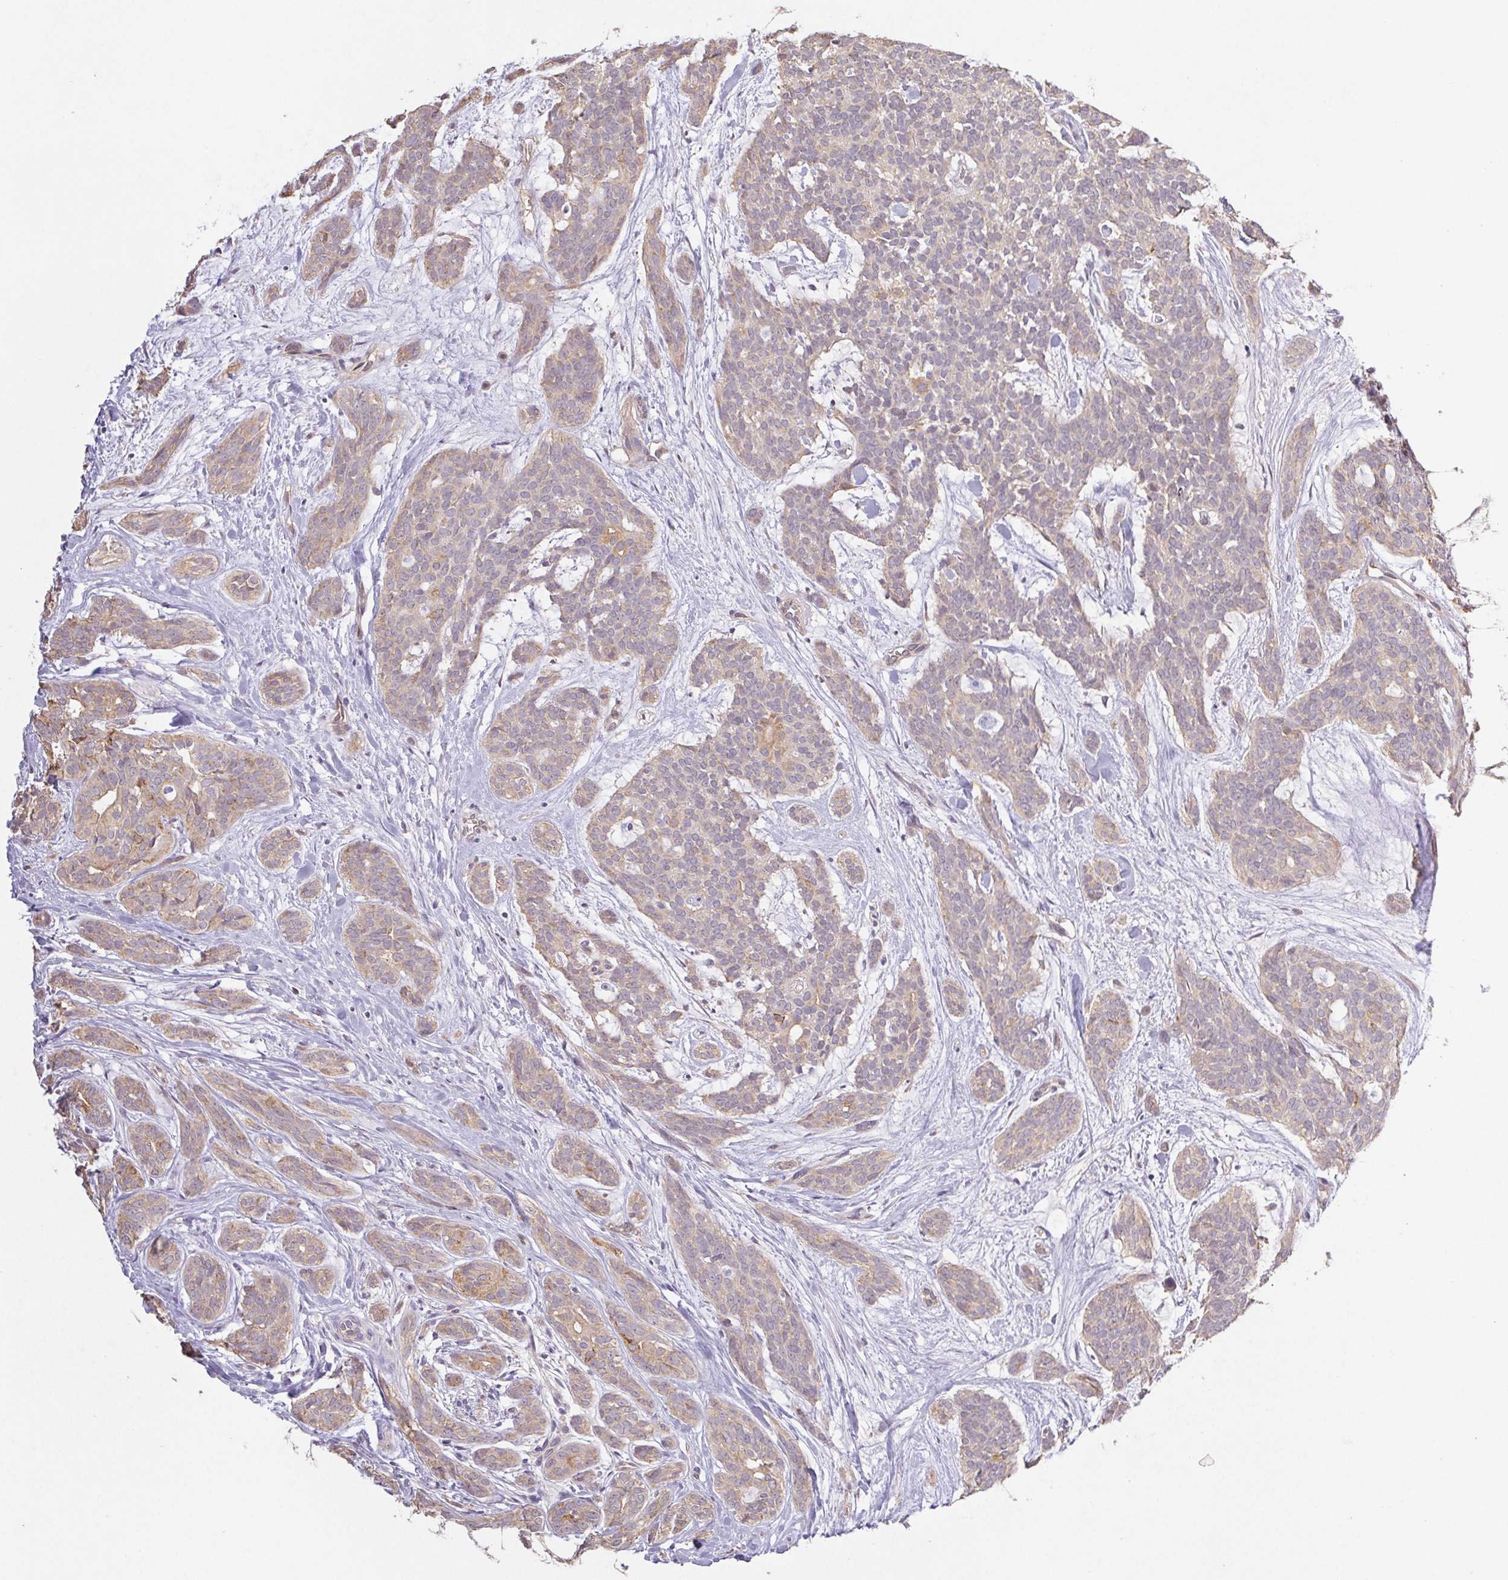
{"staining": {"intensity": "weak", "quantity": "25%-75%", "location": "cytoplasmic/membranous"}, "tissue": "head and neck cancer", "cell_type": "Tumor cells", "image_type": "cancer", "snomed": [{"axis": "morphology", "description": "Adenocarcinoma, NOS"}, {"axis": "topography", "description": "Head-Neck"}], "caption": "A high-resolution histopathology image shows immunohistochemistry (IHC) staining of head and neck cancer, which exhibits weak cytoplasmic/membranous expression in approximately 25%-75% of tumor cells.", "gene": "RAB11A", "patient": {"sex": "male", "age": 66}}